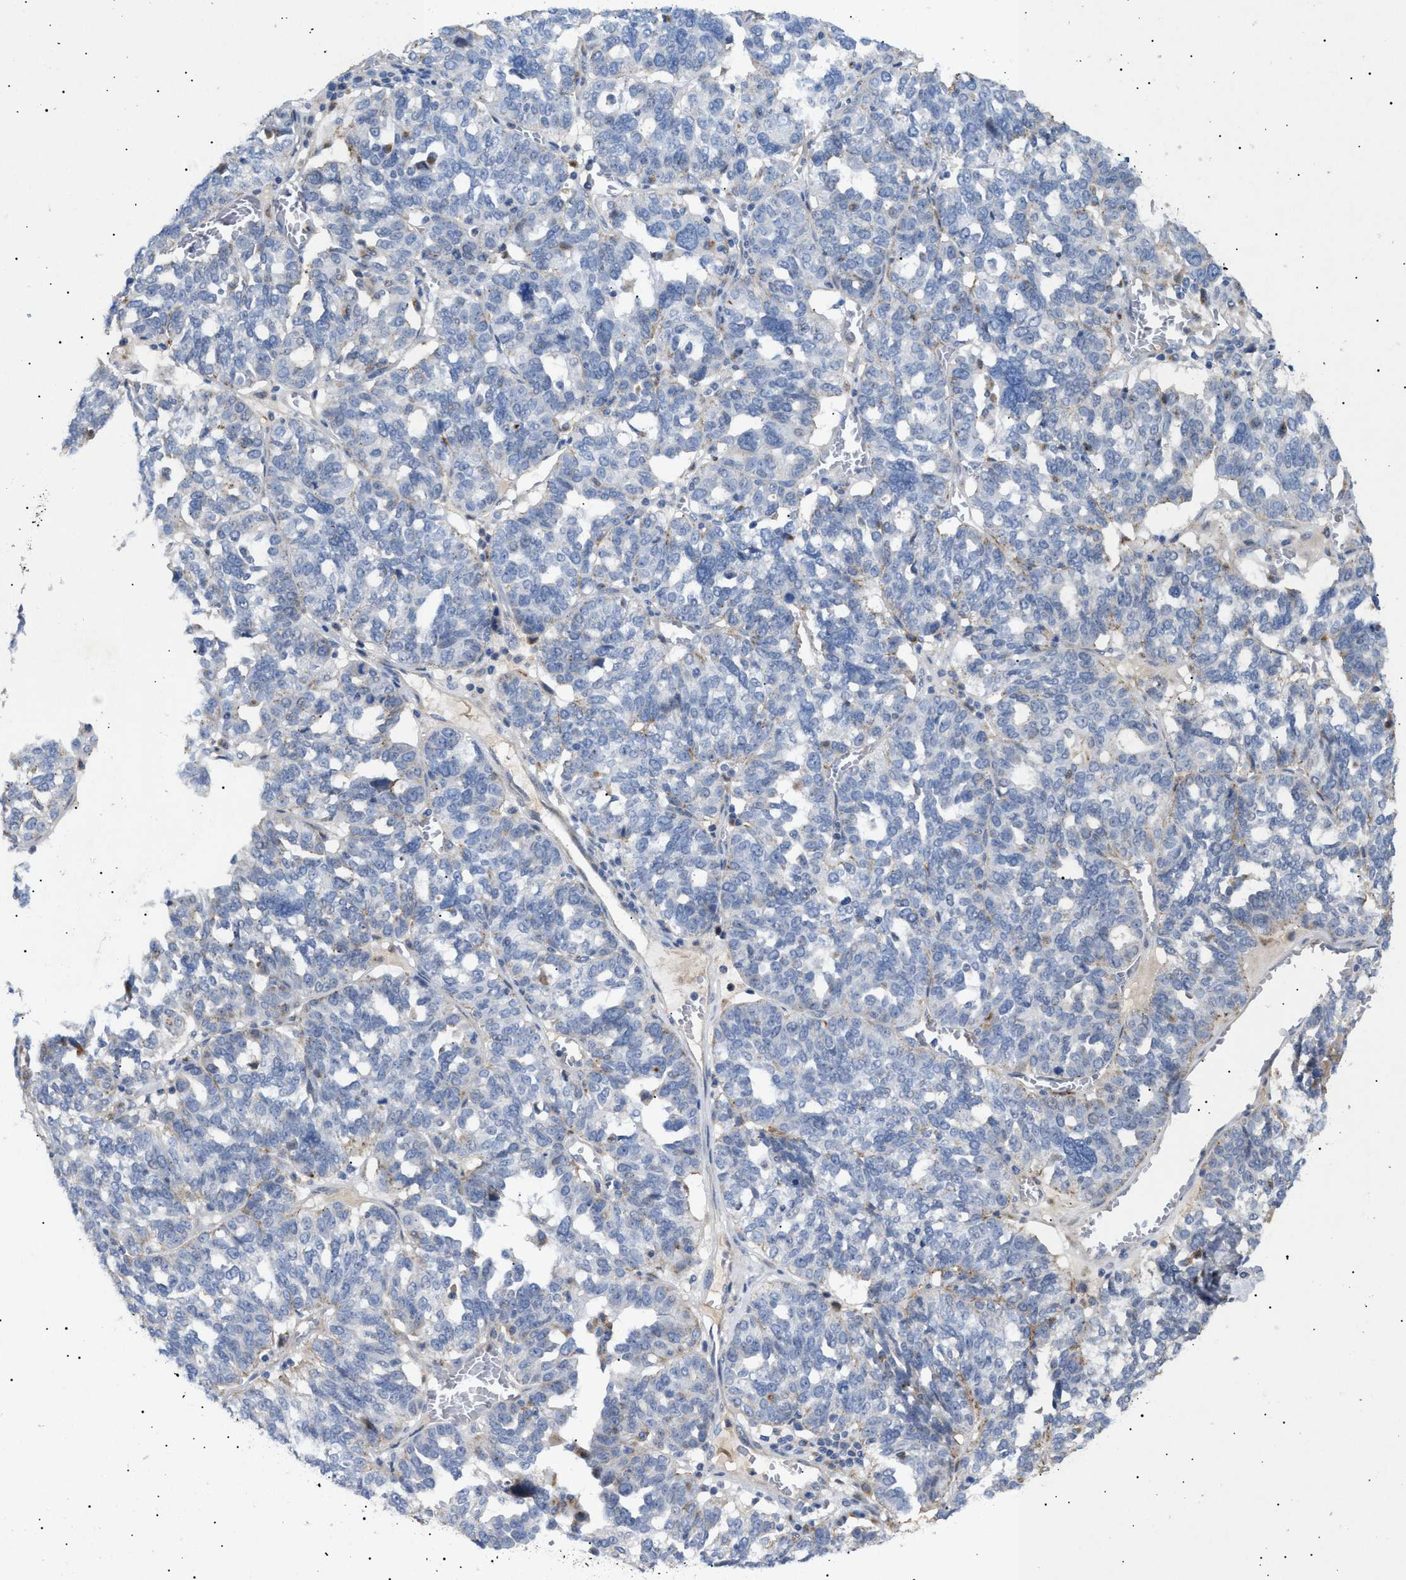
{"staining": {"intensity": "negative", "quantity": "none", "location": "none"}, "tissue": "ovarian cancer", "cell_type": "Tumor cells", "image_type": "cancer", "snomed": [{"axis": "morphology", "description": "Cystadenocarcinoma, serous, NOS"}, {"axis": "topography", "description": "Ovary"}], "caption": "The immunohistochemistry (IHC) image has no significant expression in tumor cells of serous cystadenocarcinoma (ovarian) tissue.", "gene": "SIRT5", "patient": {"sex": "female", "age": 59}}